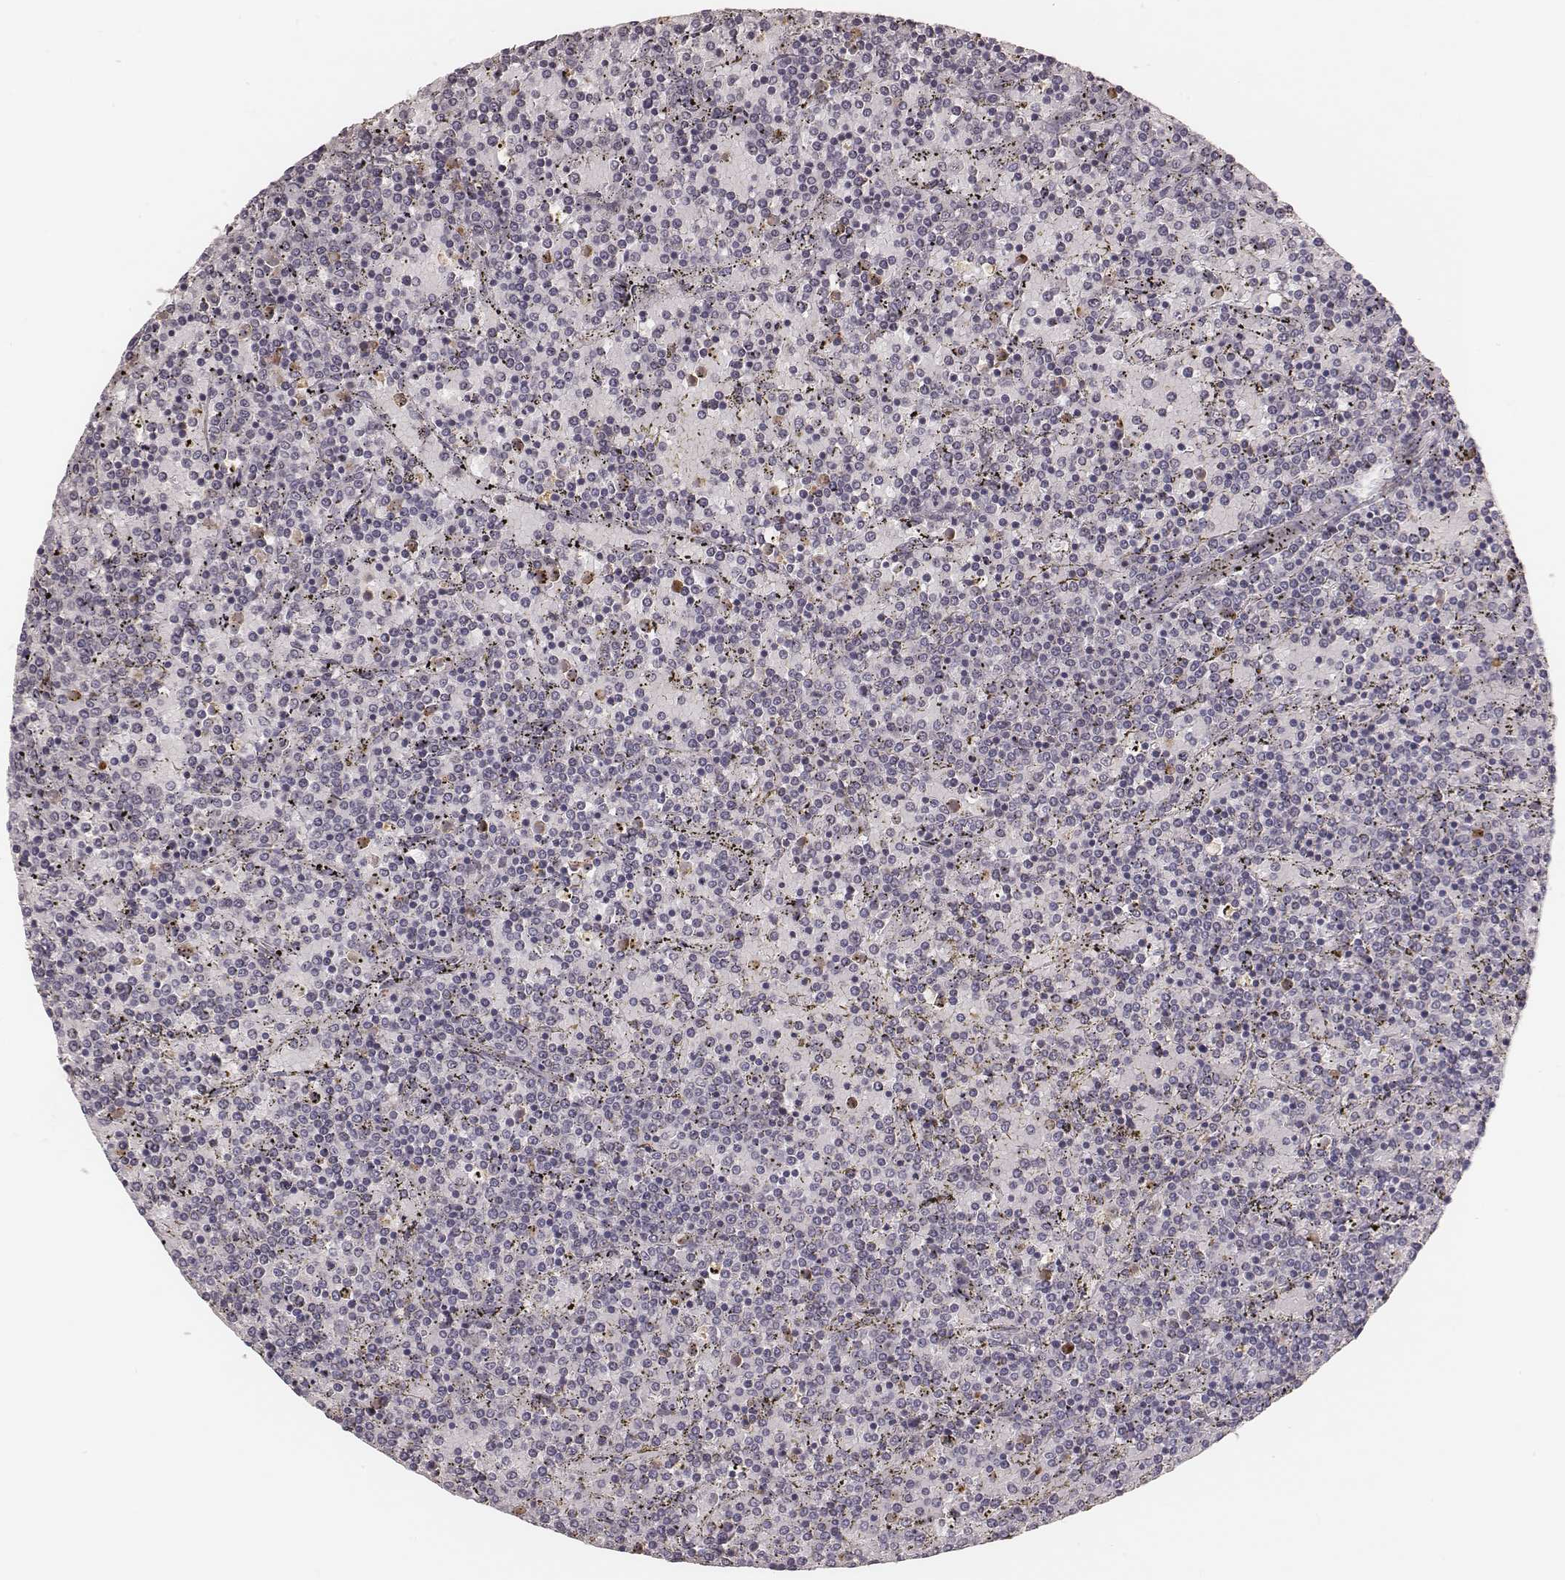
{"staining": {"intensity": "negative", "quantity": "none", "location": "none"}, "tissue": "lymphoma", "cell_type": "Tumor cells", "image_type": "cancer", "snomed": [{"axis": "morphology", "description": "Malignant lymphoma, non-Hodgkin's type, Low grade"}, {"axis": "topography", "description": "Spleen"}], "caption": "Human low-grade malignant lymphoma, non-Hodgkin's type stained for a protein using immunohistochemistry (IHC) demonstrates no positivity in tumor cells.", "gene": "P2RX5", "patient": {"sex": "female", "age": 77}}